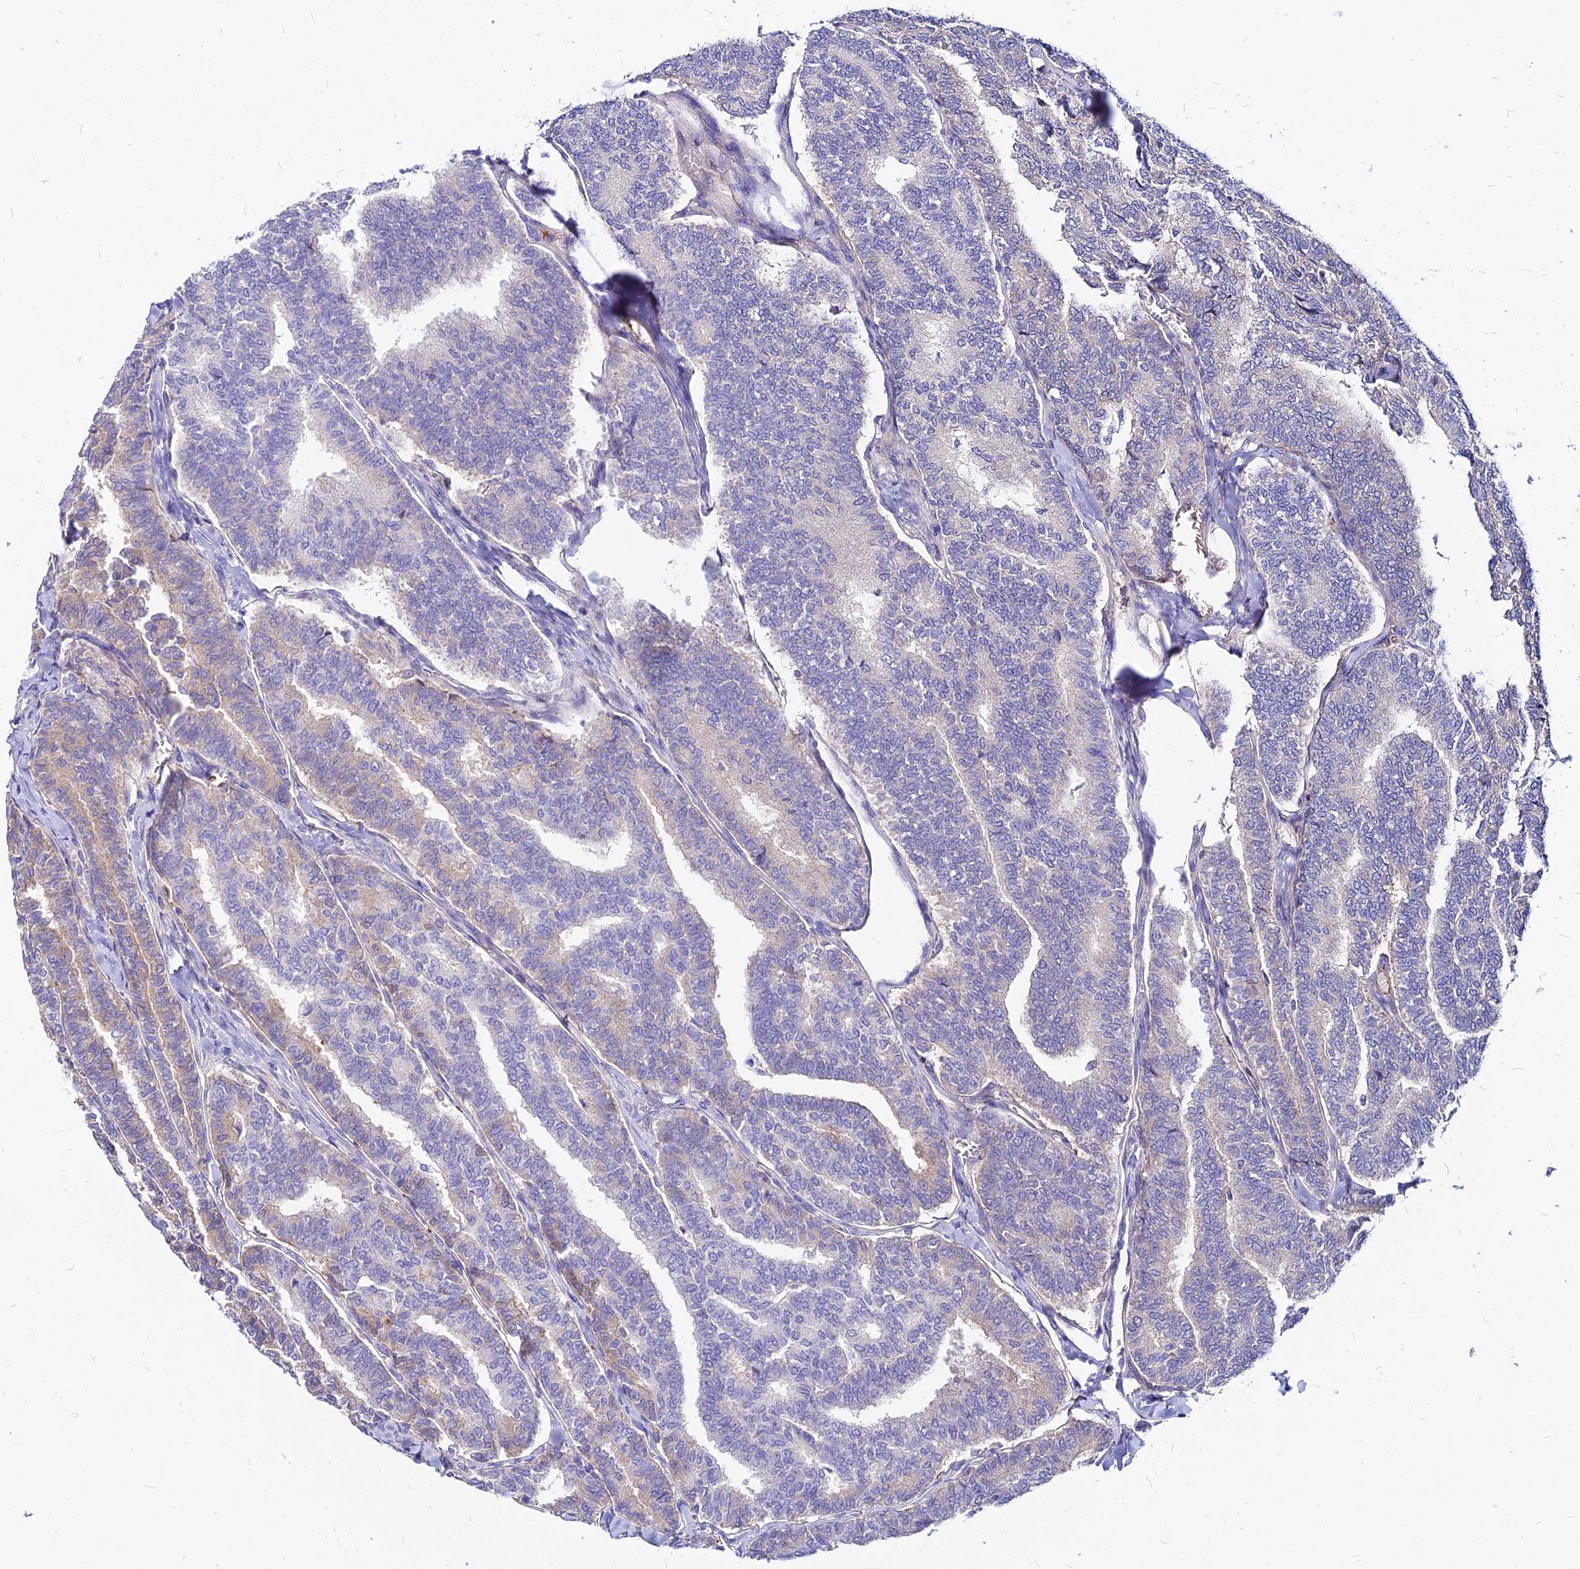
{"staining": {"intensity": "negative", "quantity": "none", "location": "none"}, "tissue": "thyroid cancer", "cell_type": "Tumor cells", "image_type": "cancer", "snomed": [{"axis": "morphology", "description": "Papillary adenocarcinoma, NOS"}, {"axis": "topography", "description": "Thyroid gland"}], "caption": "Tumor cells show no significant staining in thyroid papillary adenocarcinoma.", "gene": "ACSM6", "patient": {"sex": "female", "age": 35}}